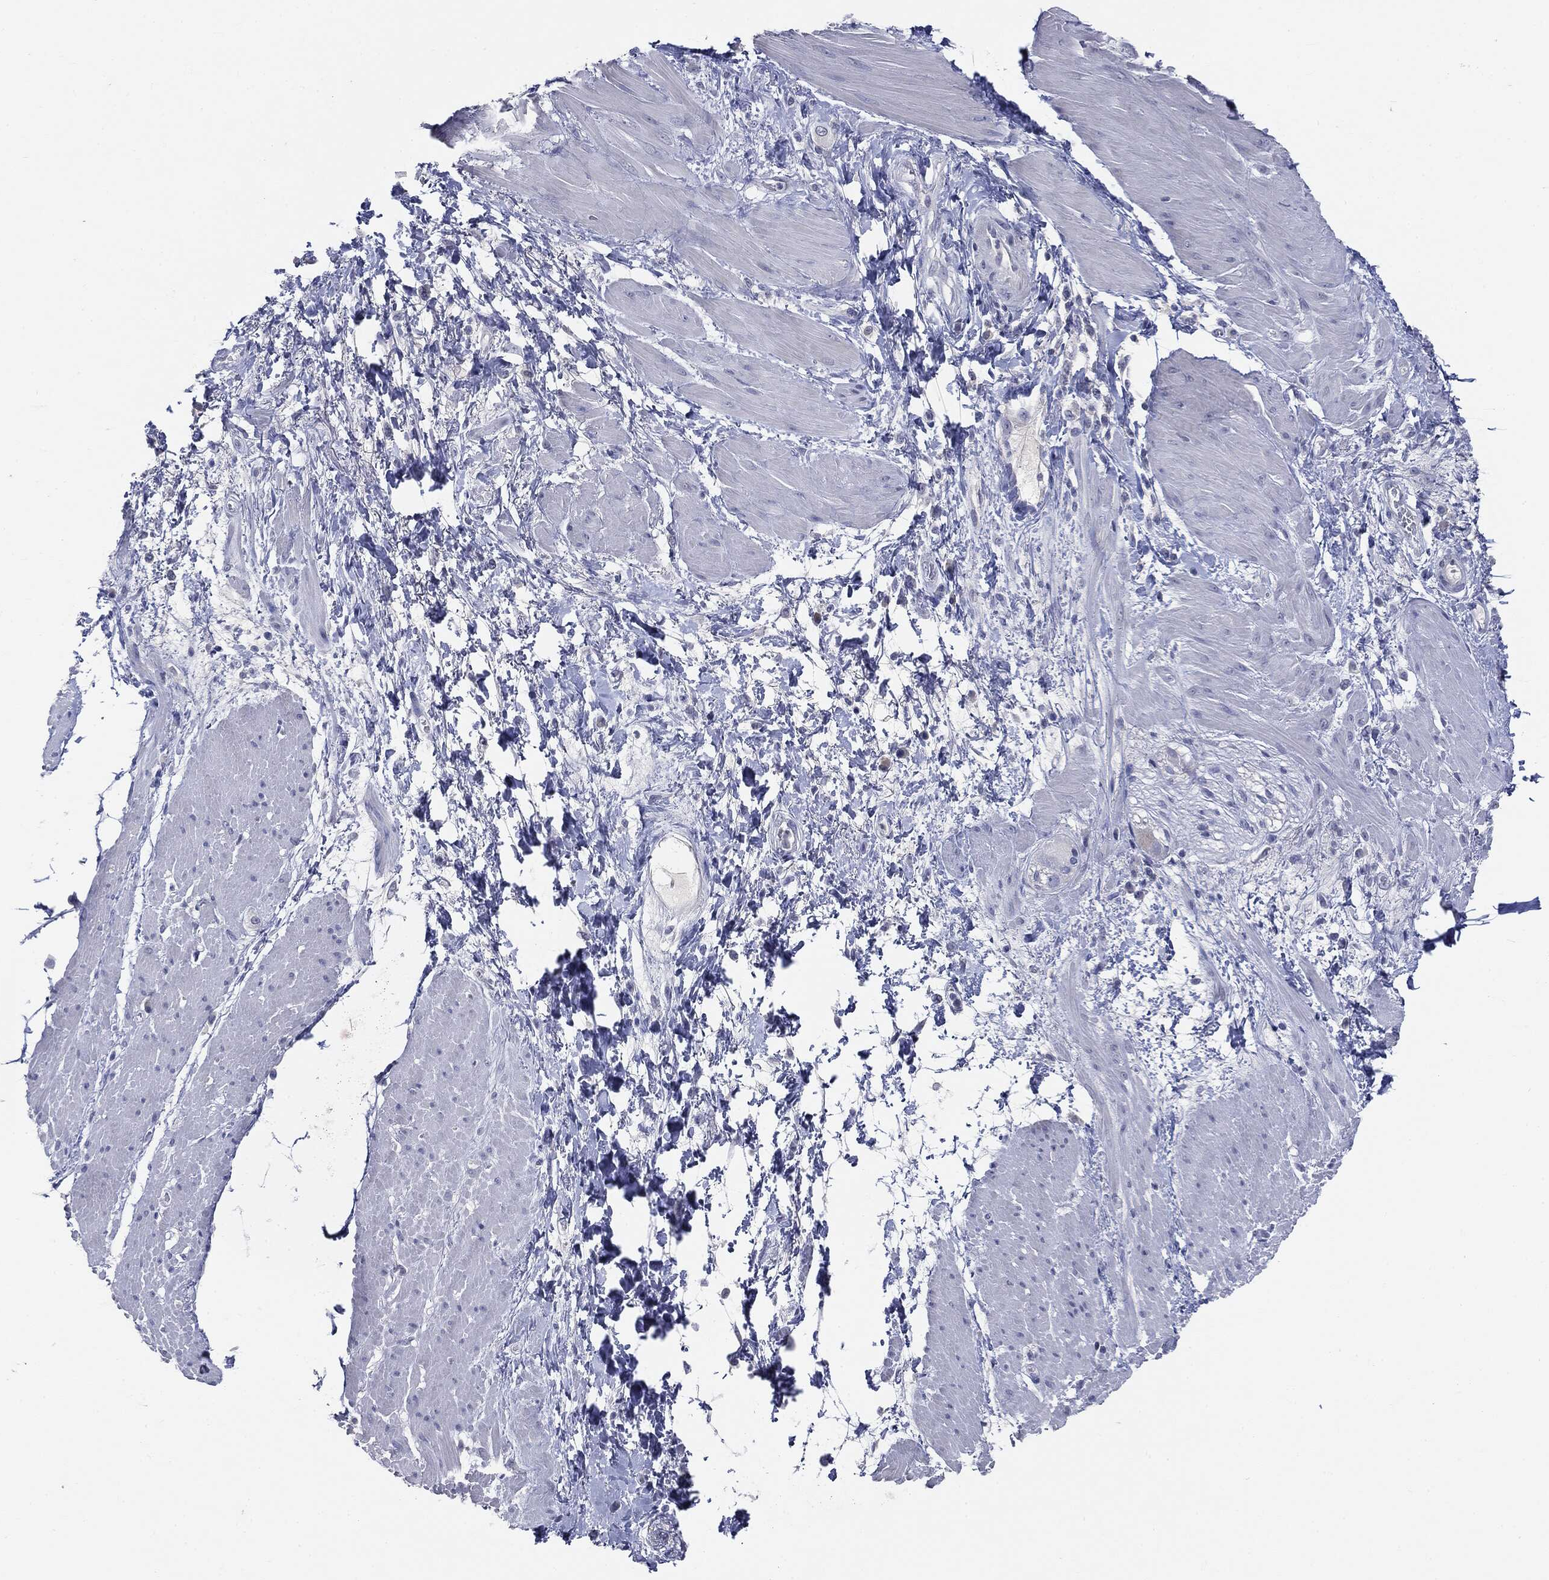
{"staining": {"intensity": "negative", "quantity": "none", "location": "none"}, "tissue": "smooth muscle", "cell_type": "Smooth muscle cells", "image_type": "normal", "snomed": [{"axis": "morphology", "description": "Normal tissue, NOS"}, {"axis": "topography", "description": "Soft tissue"}, {"axis": "topography", "description": "Smooth muscle"}], "caption": "High power microscopy micrograph of an immunohistochemistry histopathology image of unremarkable smooth muscle, revealing no significant expression in smooth muscle cells.", "gene": "CGB1", "patient": {"sex": "male", "age": 72}}